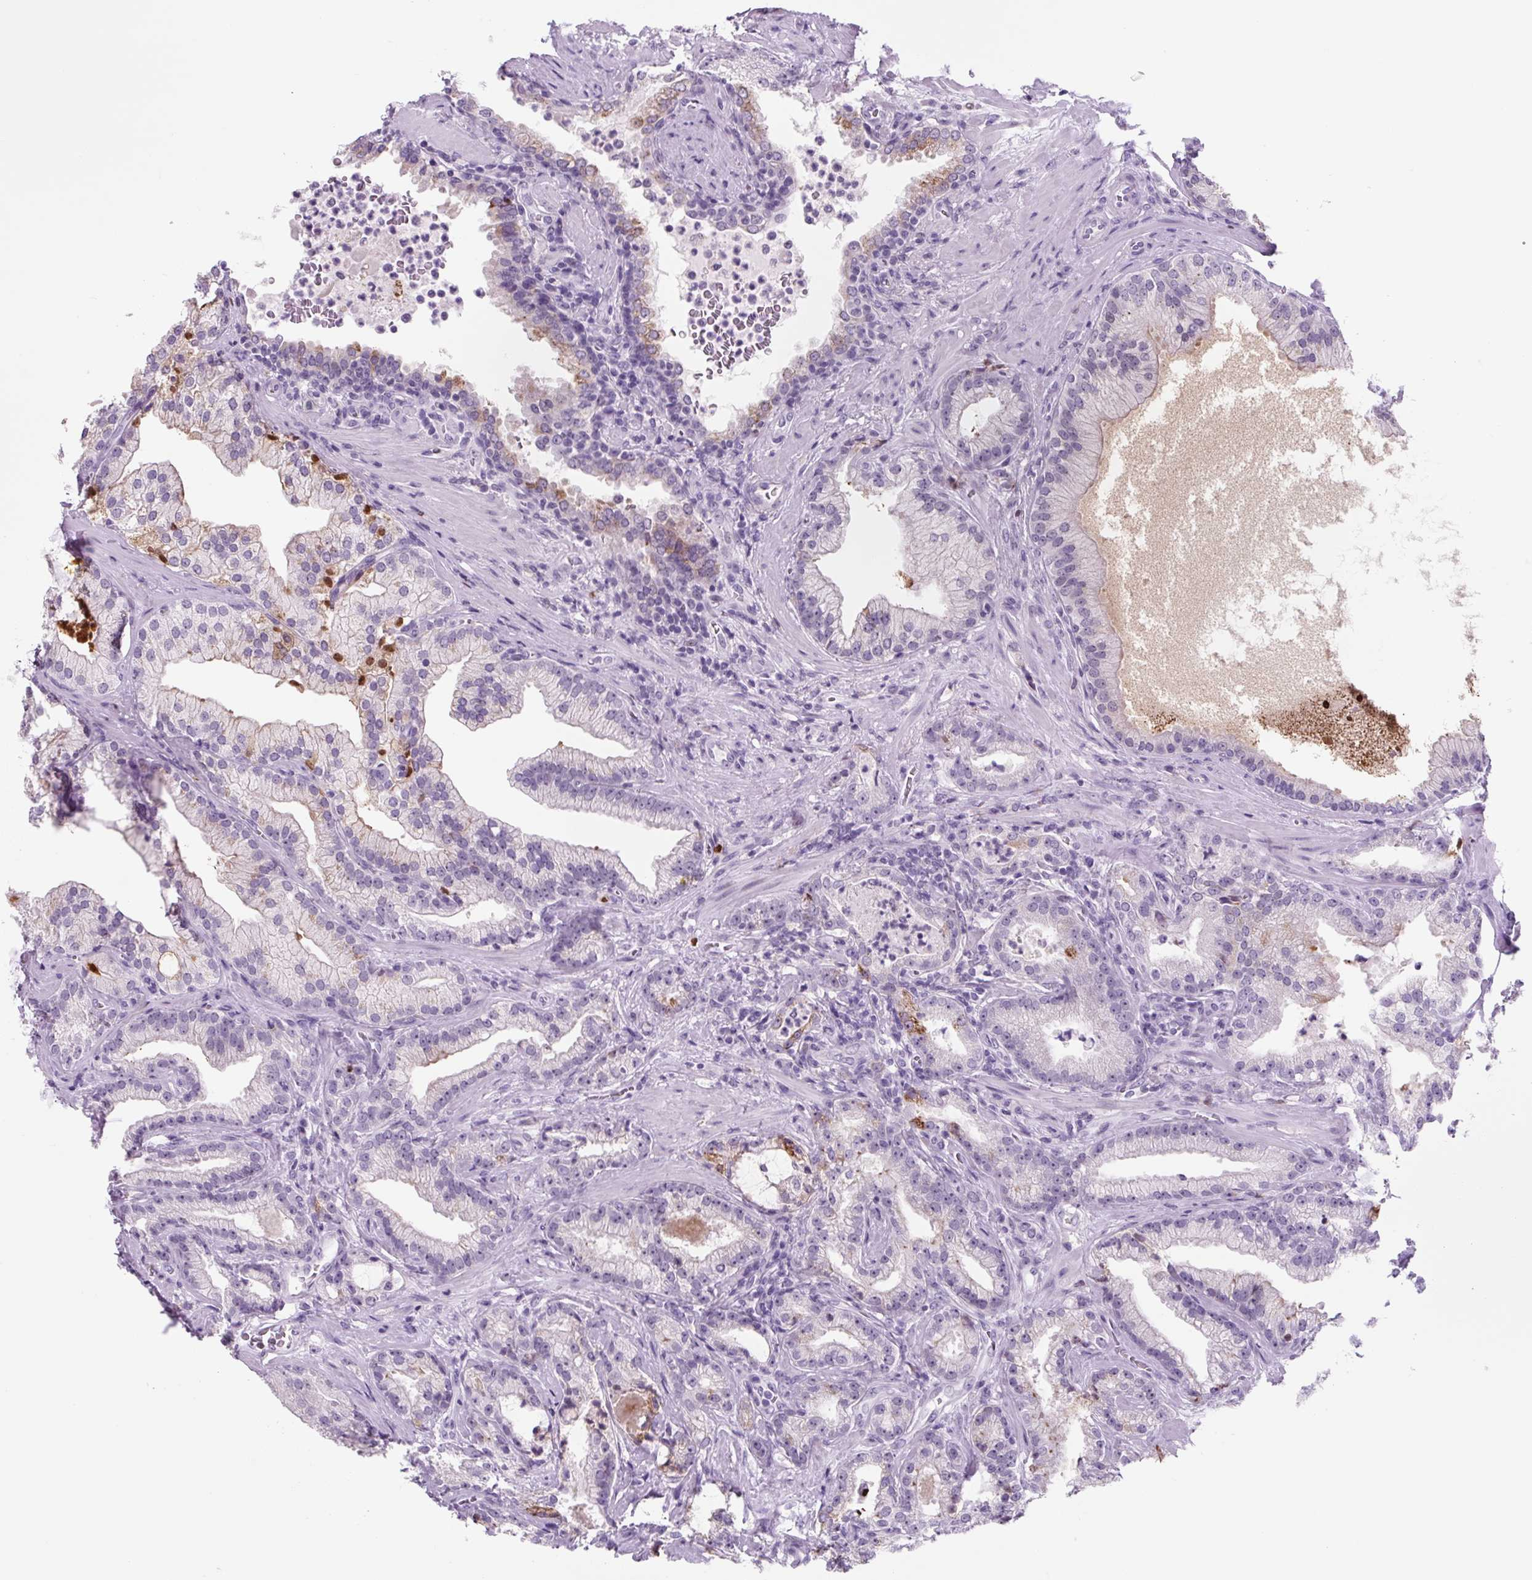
{"staining": {"intensity": "moderate", "quantity": "<25%", "location": "cytoplasmic/membranous"}, "tissue": "prostate cancer", "cell_type": "Tumor cells", "image_type": "cancer", "snomed": [{"axis": "morphology", "description": "Adenocarcinoma, High grade"}, {"axis": "topography", "description": "Prostate"}], "caption": "DAB (3,3'-diaminobenzidine) immunohistochemical staining of human adenocarcinoma (high-grade) (prostate) demonstrates moderate cytoplasmic/membranous protein staining in approximately <25% of tumor cells.", "gene": "TNFRSF8", "patient": {"sex": "male", "age": 68}}